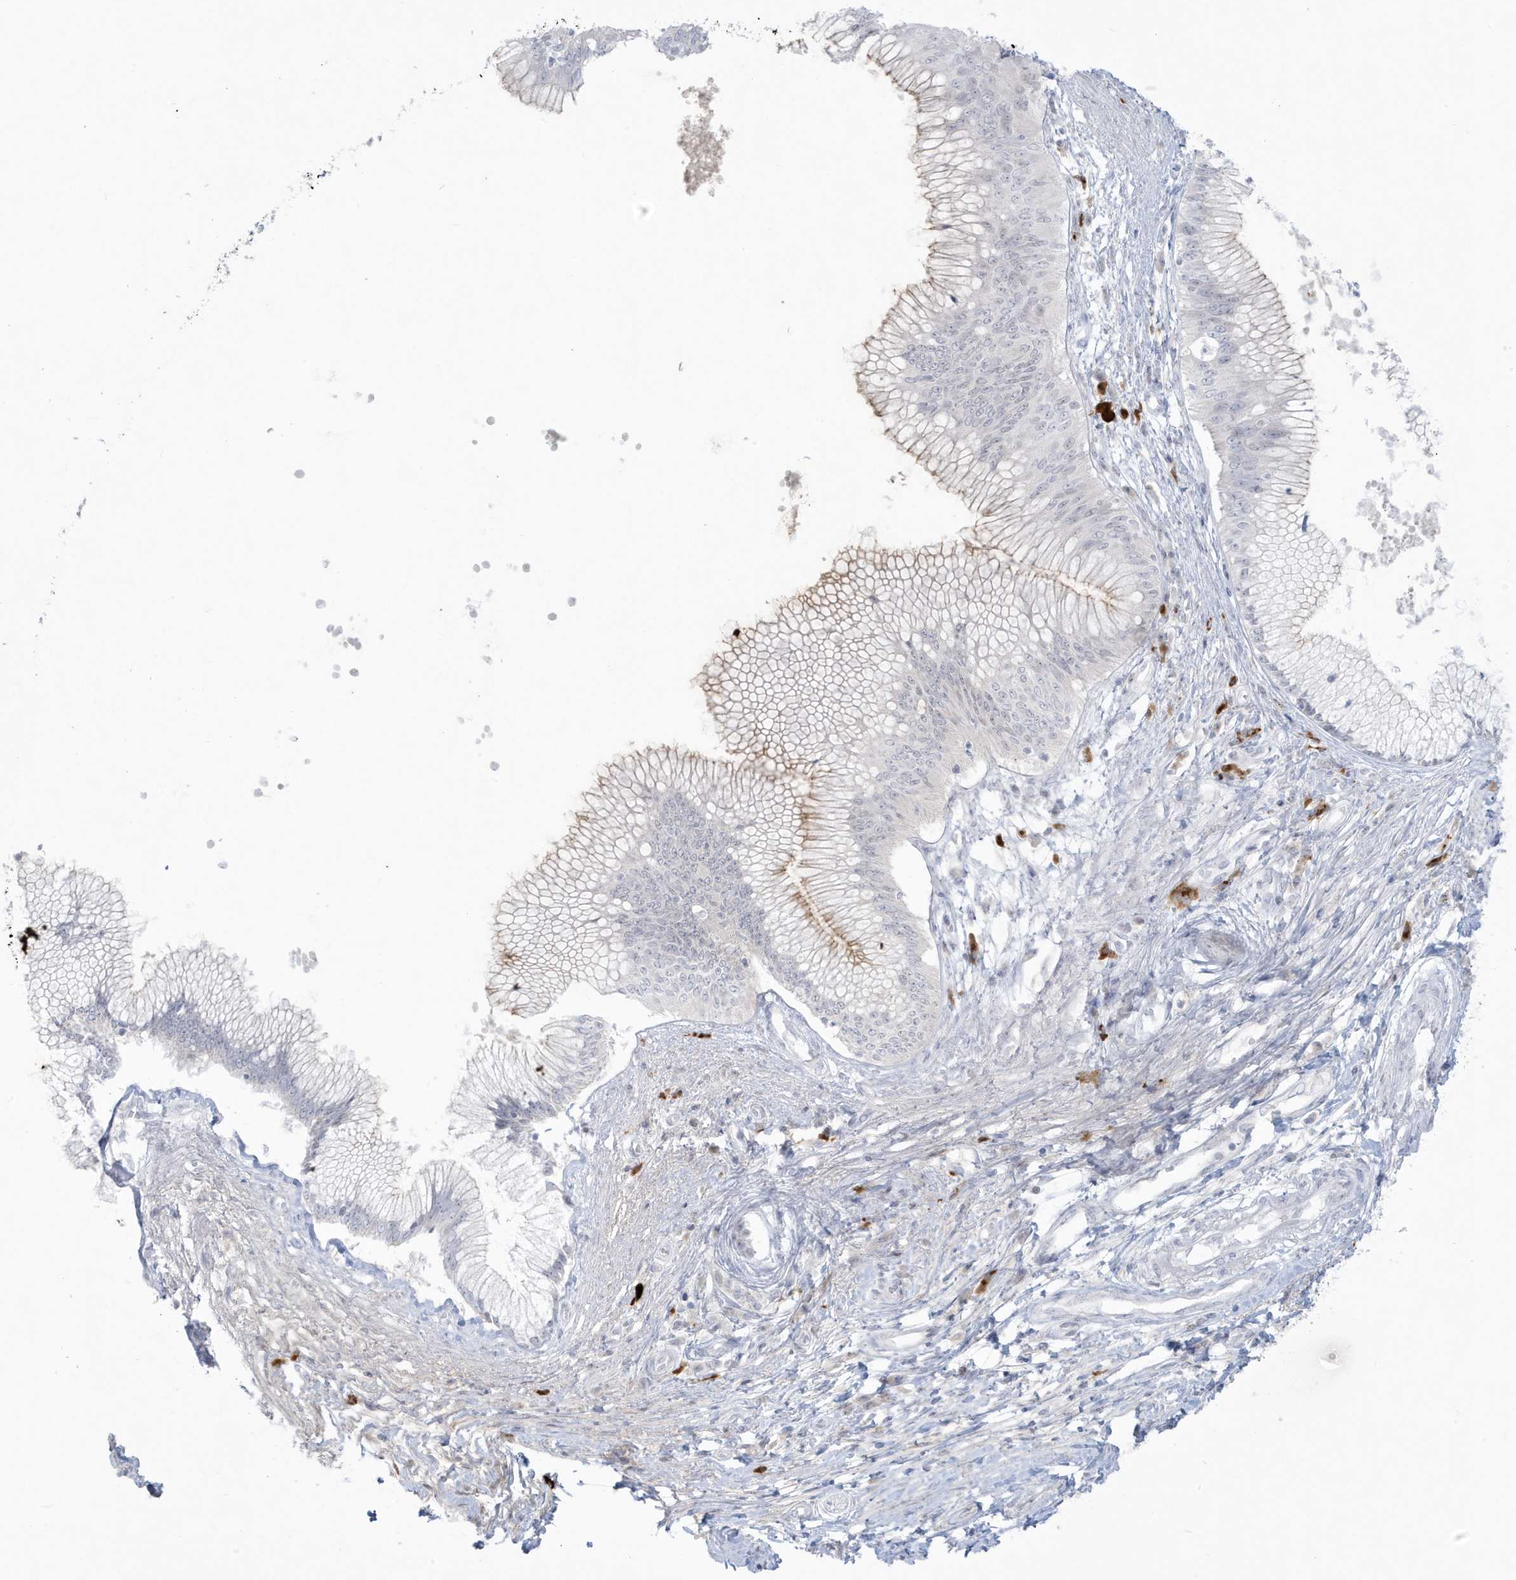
{"staining": {"intensity": "negative", "quantity": "none", "location": "none"}, "tissue": "pancreatic cancer", "cell_type": "Tumor cells", "image_type": "cancer", "snomed": [{"axis": "morphology", "description": "Adenocarcinoma, NOS"}, {"axis": "topography", "description": "Pancreas"}], "caption": "High power microscopy photomicrograph of an immunohistochemistry photomicrograph of pancreatic cancer (adenocarcinoma), revealing no significant positivity in tumor cells. The staining was performed using DAB to visualize the protein expression in brown, while the nuclei were stained in blue with hematoxylin (Magnification: 20x).", "gene": "HERC6", "patient": {"sex": "male", "age": 68}}